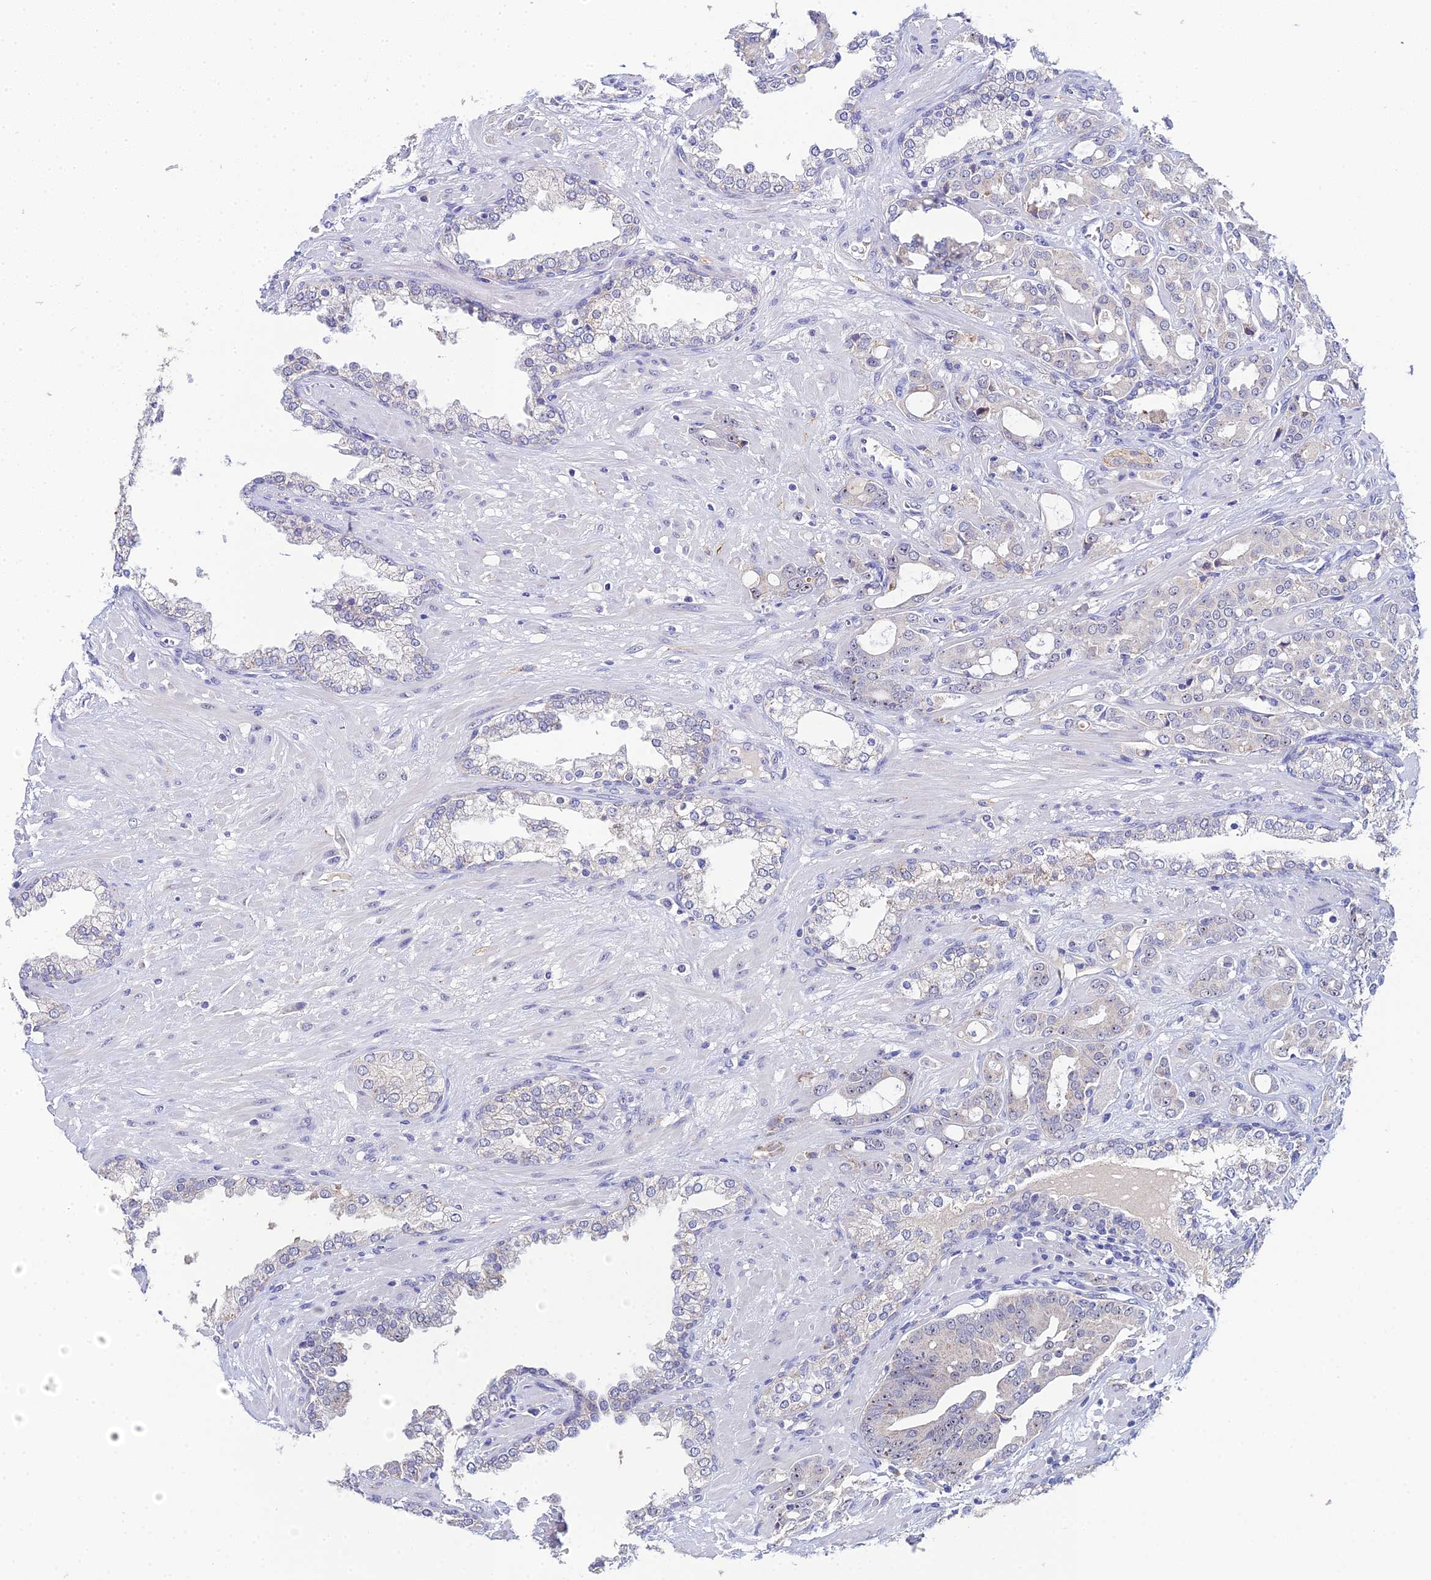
{"staining": {"intensity": "negative", "quantity": "none", "location": "none"}, "tissue": "prostate cancer", "cell_type": "Tumor cells", "image_type": "cancer", "snomed": [{"axis": "morphology", "description": "Adenocarcinoma, High grade"}, {"axis": "topography", "description": "Prostate"}], "caption": "The histopathology image reveals no significant staining in tumor cells of prostate high-grade adenocarcinoma.", "gene": "PLPP4", "patient": {"sex": "male", "age": 72}}